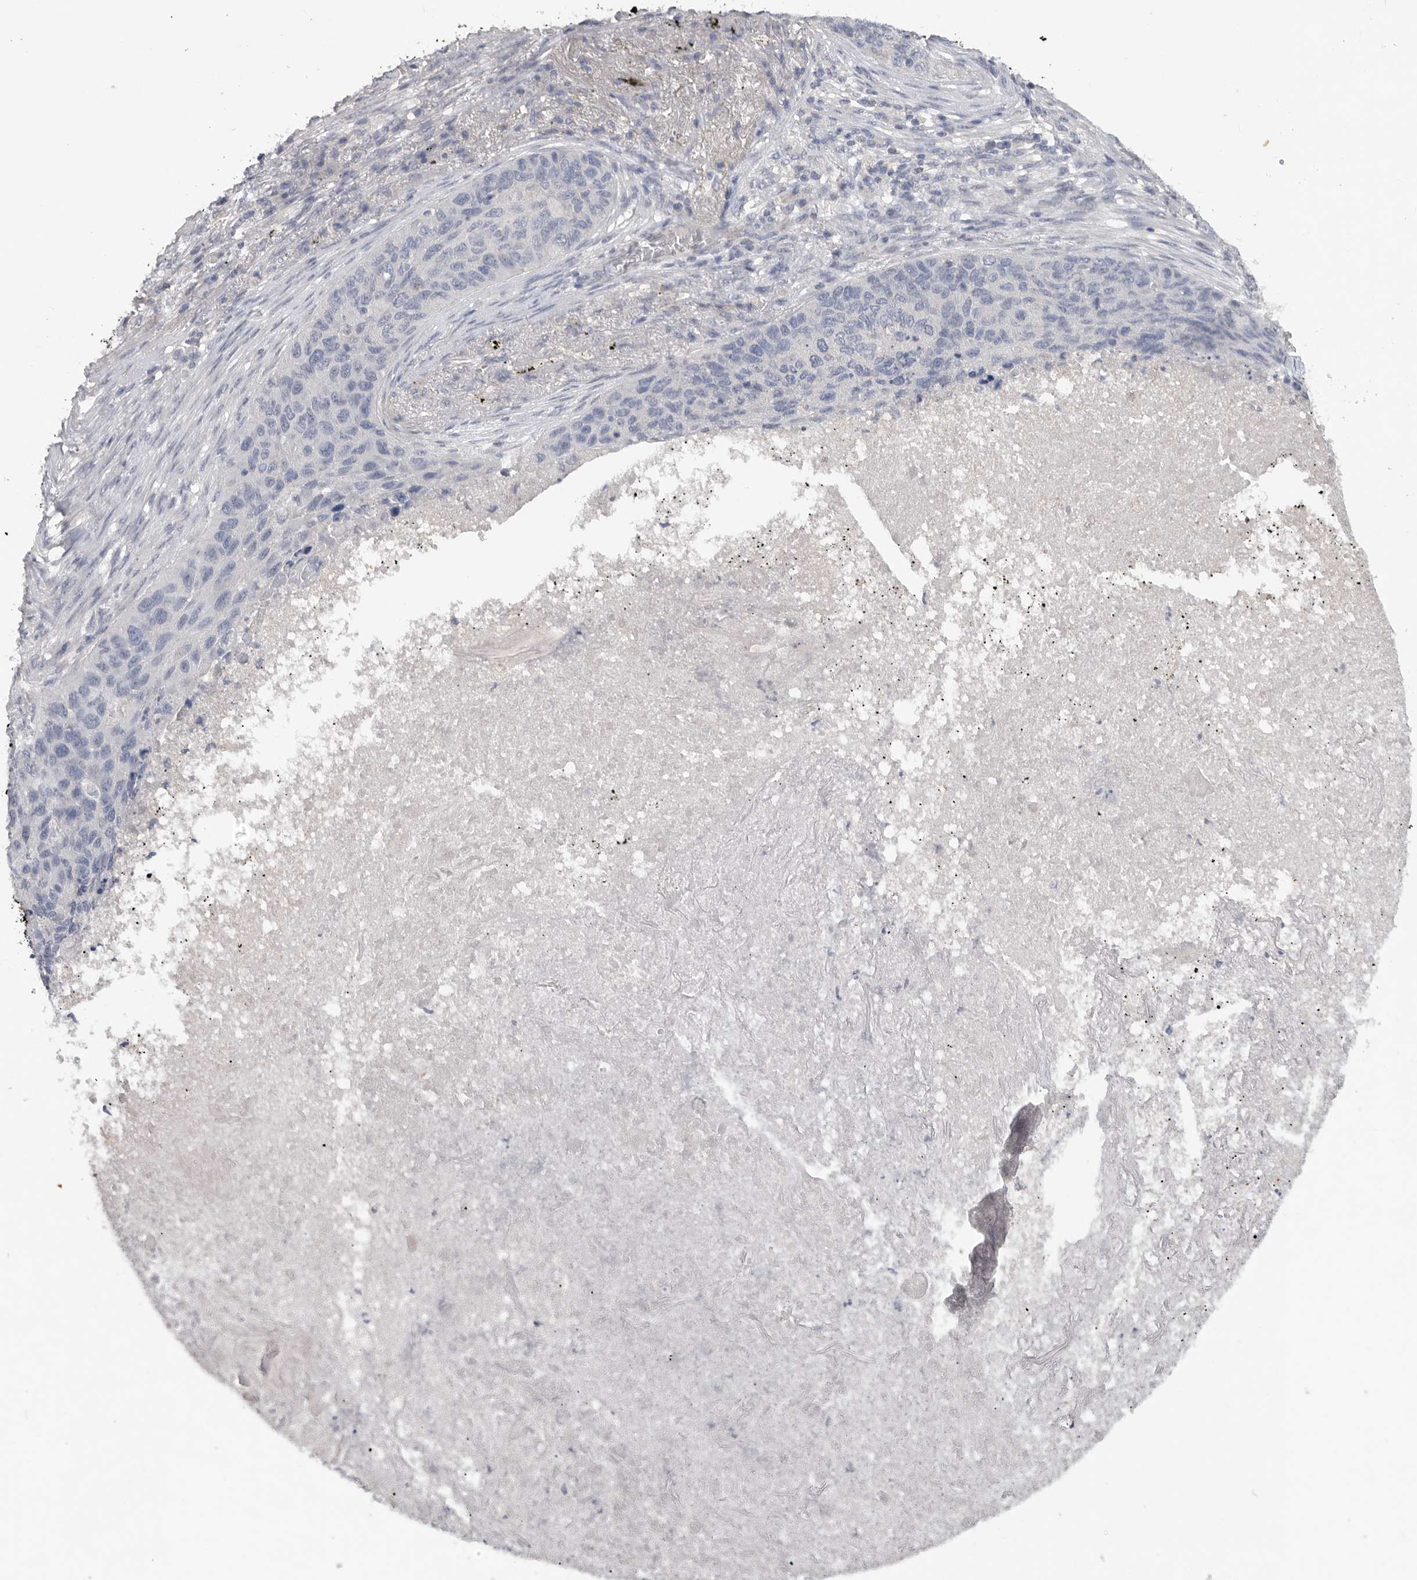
{"staining": {"intensity": "negative", "quantity": "none", "location": "none"}, "tissue": "lung cancer", "cell_type": "Tumor cells", "image_type": "cancer", "snomed": [{"axis": "morphology", "description": "Squamous cell carcinoma, NOS"}, {"axis": "topography", "description": "Lung"}], "caption": "Squamous cell carcinoma (lung) was stained to show a protein in brown. There is no significant staining in tumor cells.", "gene": "REG4", "patient": {"sex": "female", "age": 63}}